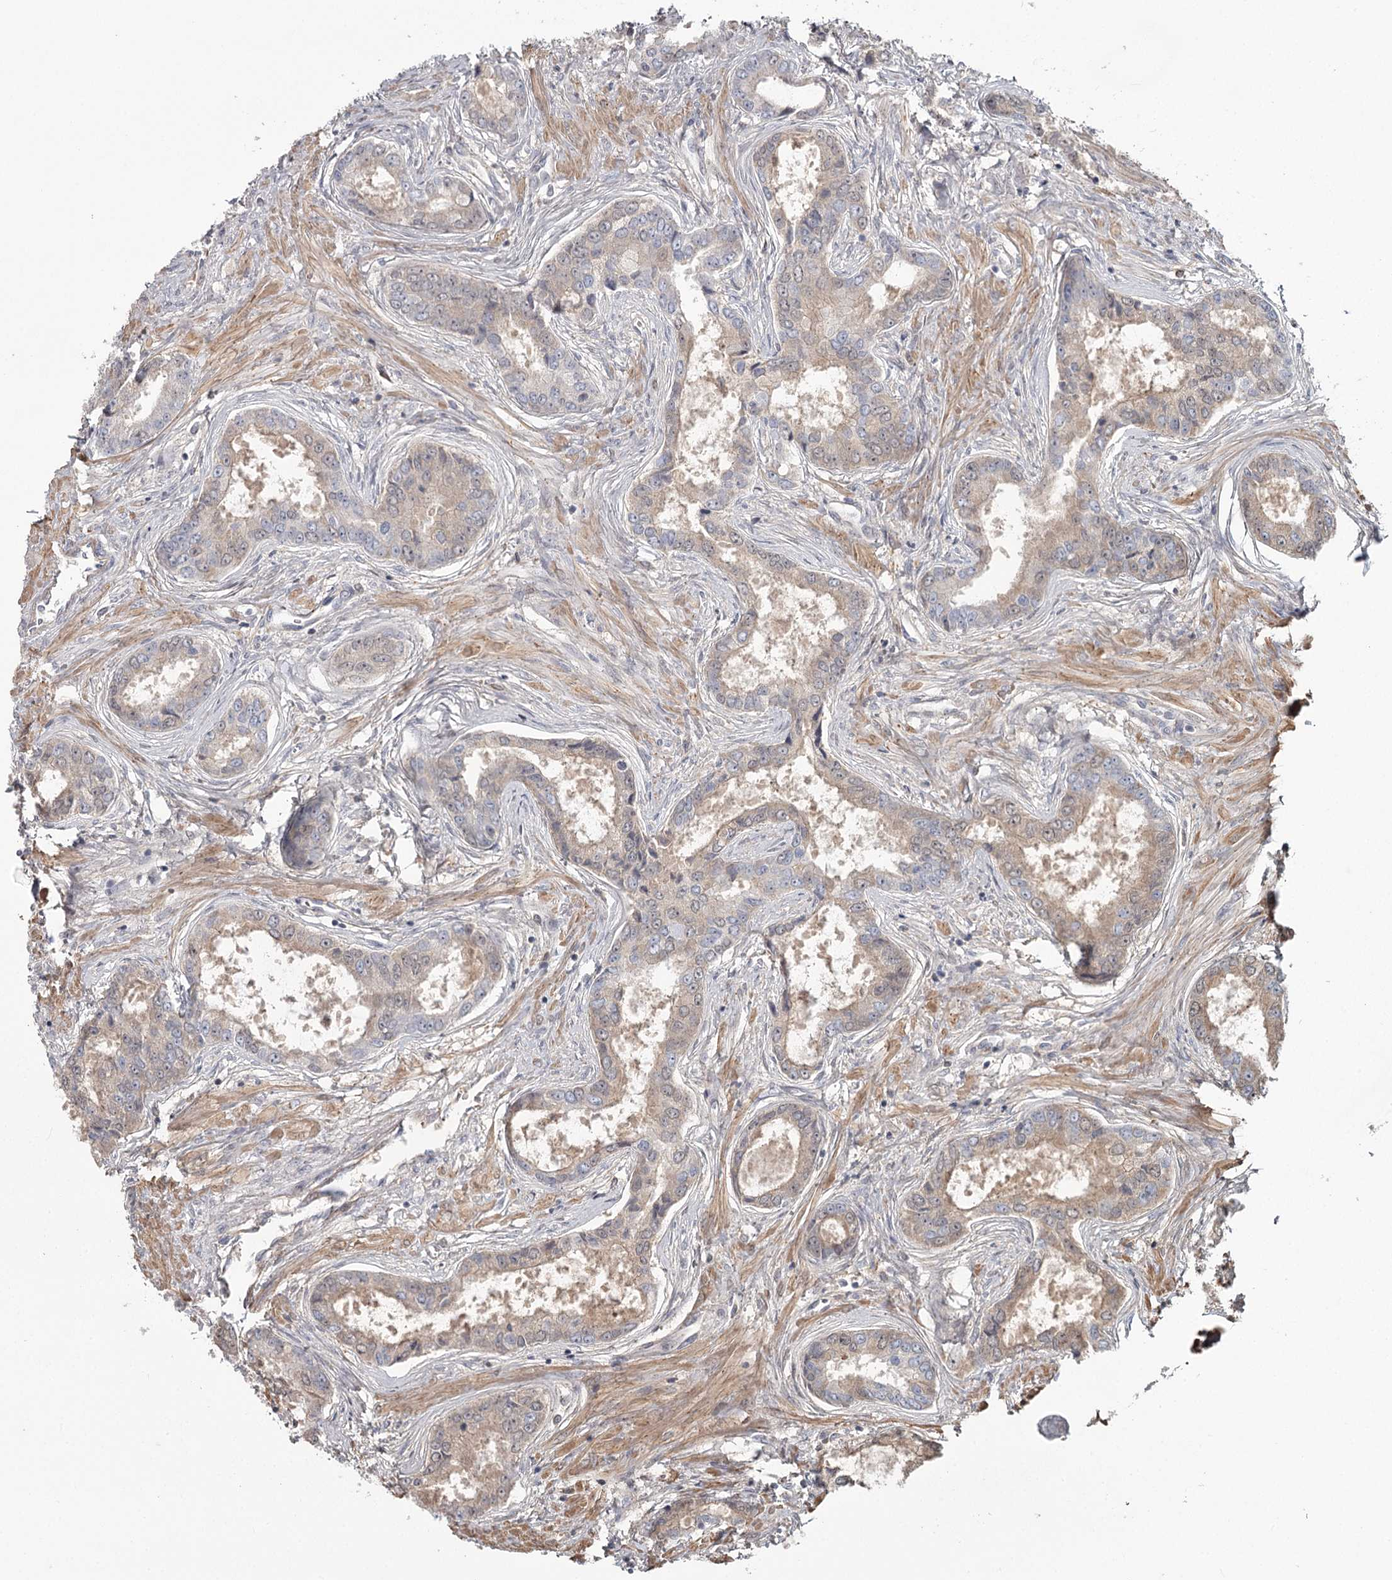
{"staining": {"intensity": "moderate", "quantity": "25%-75%", "location": "cytoplasmic/membranous"}, "tissue": "prostate cancer", "cell_type": "Tumor cells", "image_type": "cancer", "snomed": [{"axis": "morphology", "description": "Adenocarcinoma, Low grade"}, {"axis": "topography", "description": "Prostate"}], "caption": "Immunohistochemistry image of neoplastic tissue: human low-grade adenocarcinoma (prostate) stained using immunohistochemistry shows medium levels of moderate protein expression localized specifically in the cytoplasmic/membranous of tumor cells, appearing as a cytoplasmic/membranous brown color.", "gene": "DHRS9", "patient": {"sex": "male", "age": 68}}